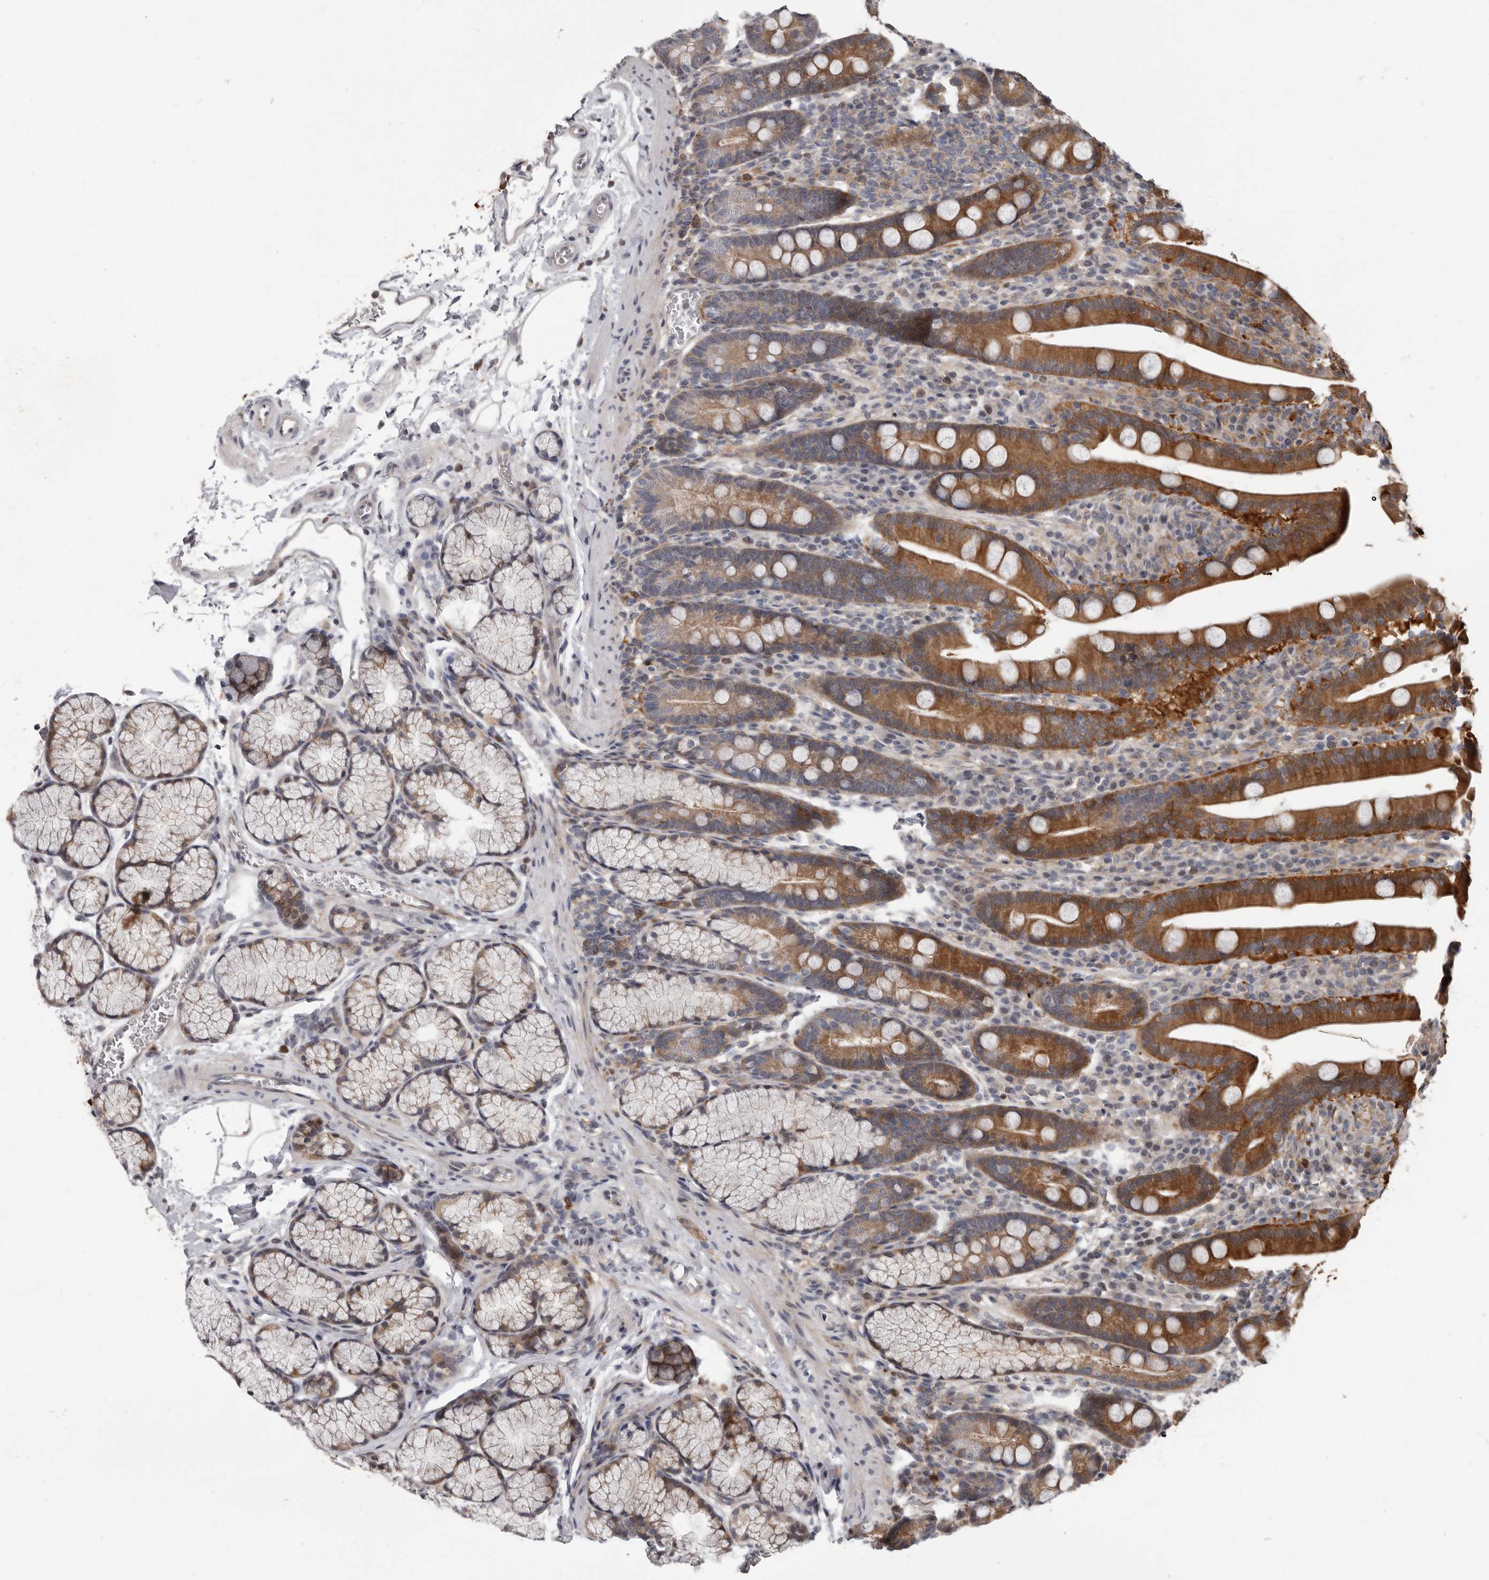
{"staining": {"intensity": "moderate", "quantity": ">75%", "location": "cytoplasmic/membranous"}, "tissue": "duodenum", "cell_type": "Glandular cells", "image_type": "normal", "snomed": [{"axis": "morphology", "description": "Normal tissue, NOS"}, {"axis": "topography", "description": "Duodenum"}], "caption": "IHC (DAB) staining of benign human duodenum demonstrates moderate cytoplasmic/membranous protein positivity in about >75% of glandular cells. IHC stains the protein in brown and the nuclei are stained blue.", "gene": "FGFR4", "patient": {"sex": "male", "age": 35}}